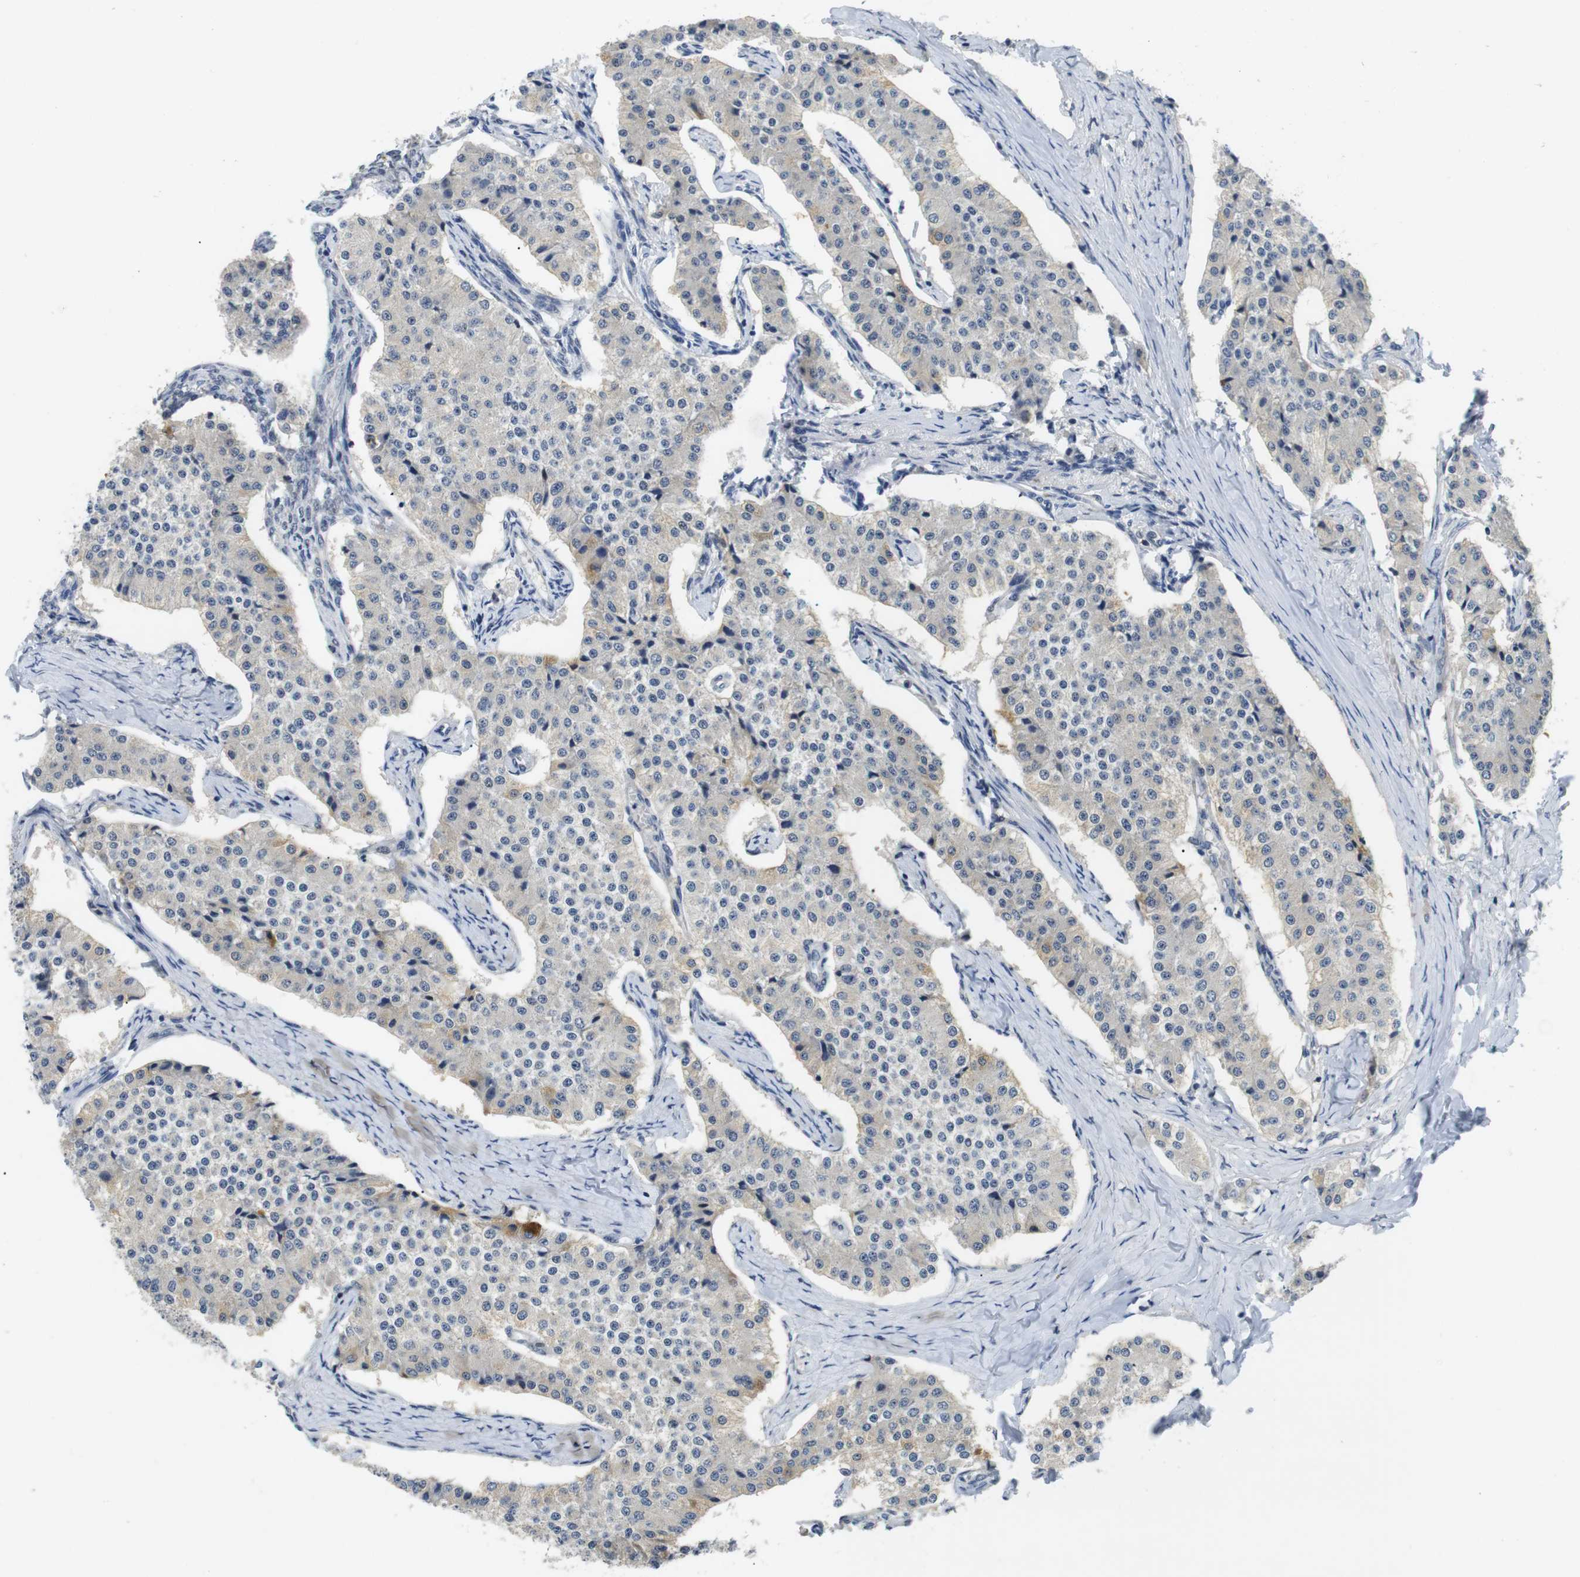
{"staining": {"intensity": "negative", "quantity": "none", "location": "none"}, "tissue": "carcinoid", "cell_type": "Tumor cells", "image_type": "cancer", "snomed": [{"axis": "morphology", "description": "Carcinoid, malignant, NOS"}, {"axis": "topography", "description": "Colon"}], "caption": "The micrograph shows no staining of tumor cells in carcinoid.", "gene": "FNTA", "patient": {"sex": "female", "age": 52}}